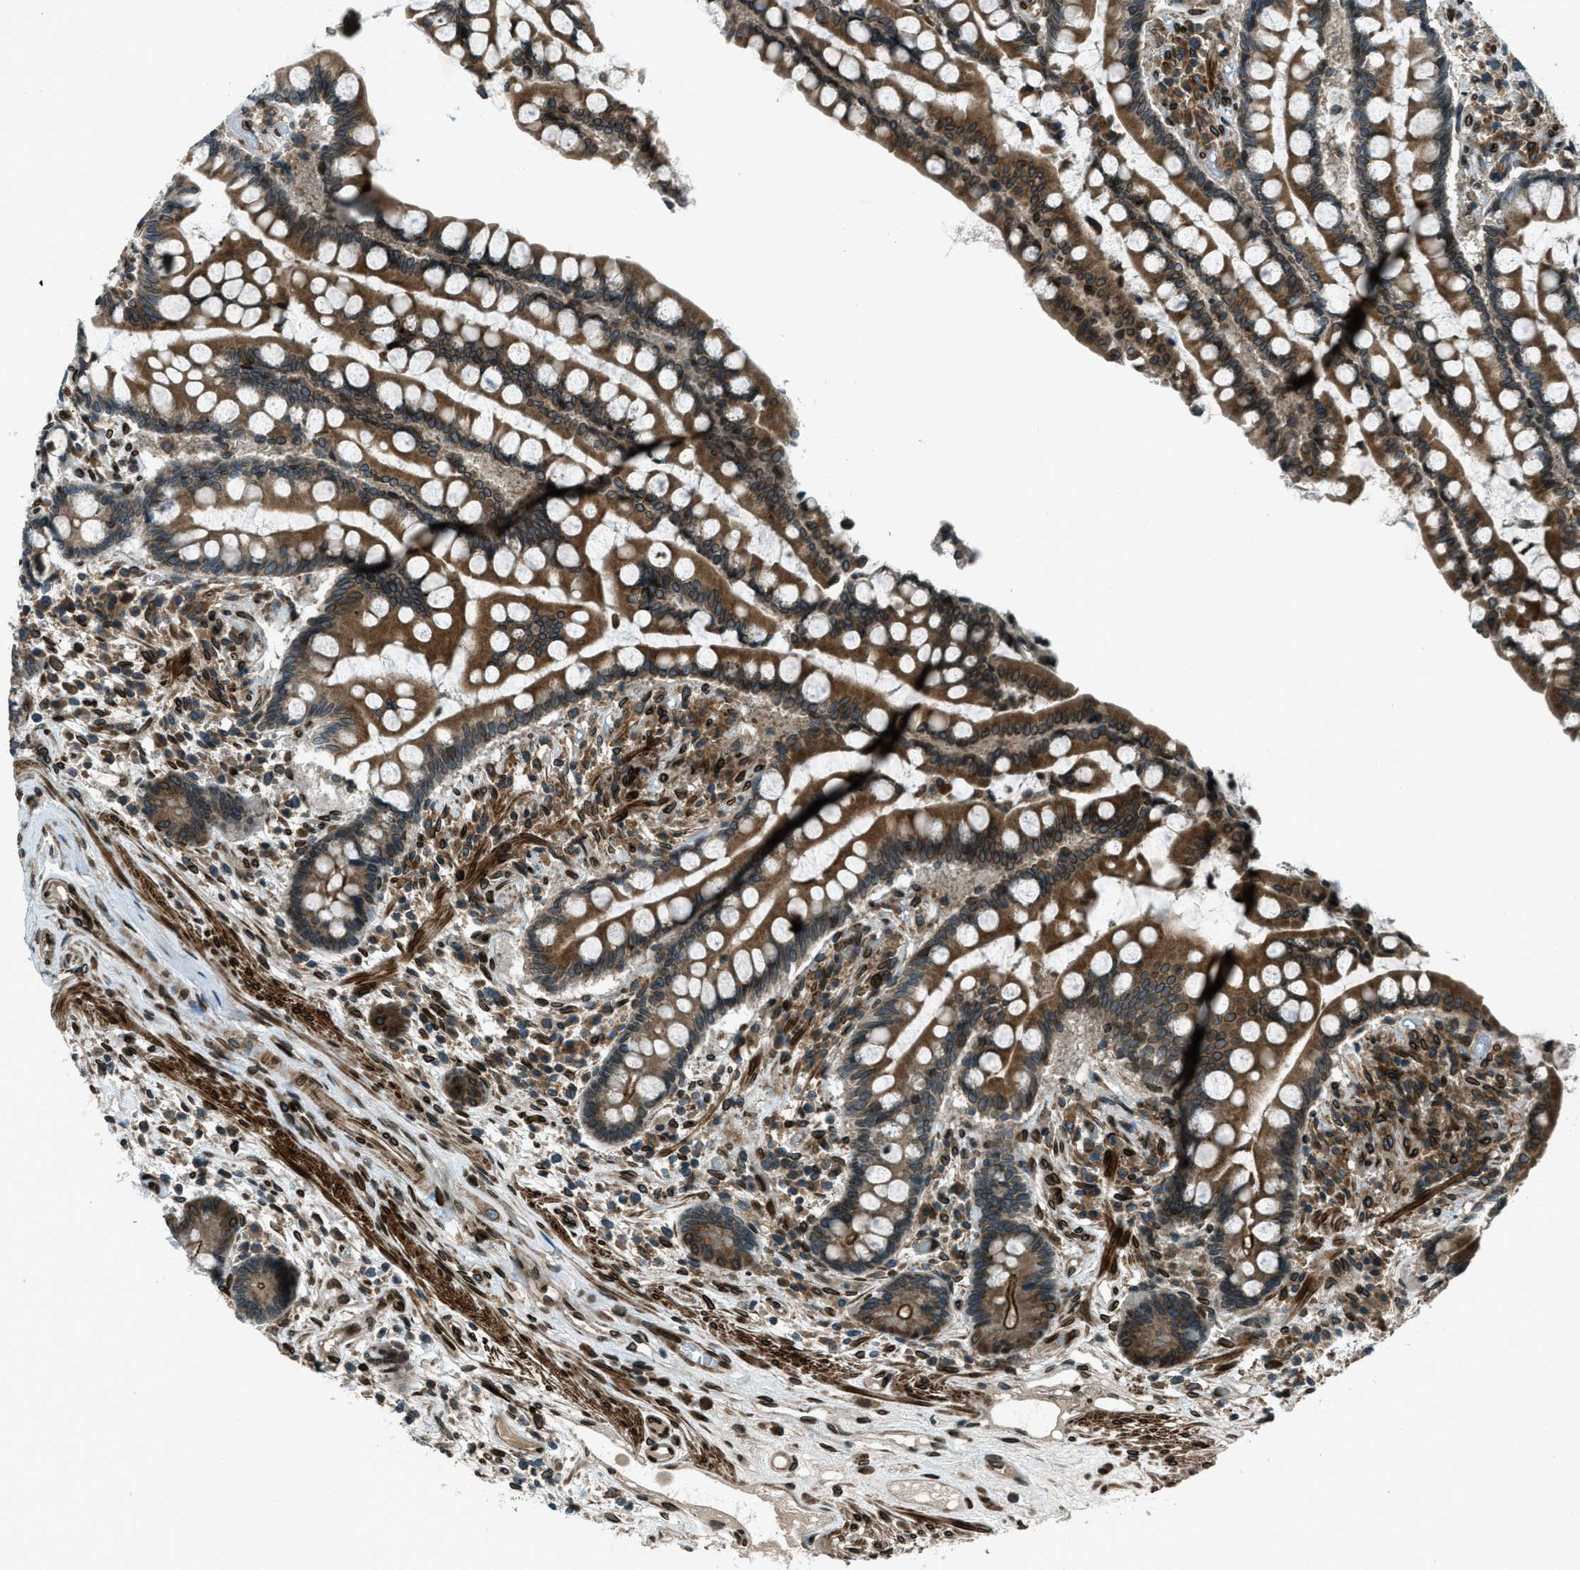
{"staining": {"intensity": "strong", "quantity": ">75%", "location": "cytoplasmic/membranous,nuclear"}, "tissue": "colon", "cell_type": "Endothelial cells", "image_type": "normal", "snomed": [{"axis": "morphology", "description": "Normal tissue, NOS"}, {"axis": "topography", "description": "Colon"}], "caption": "An immunohistochemistry (IHC) histopathology image of normal tissue is shown. Protein staining in brown shows strong cytoplasmic/membranous,nuclear positivity in colon within endothelial cells.", "gene": "LEMD2", "patient": {"sex": "male", "age": 73}}